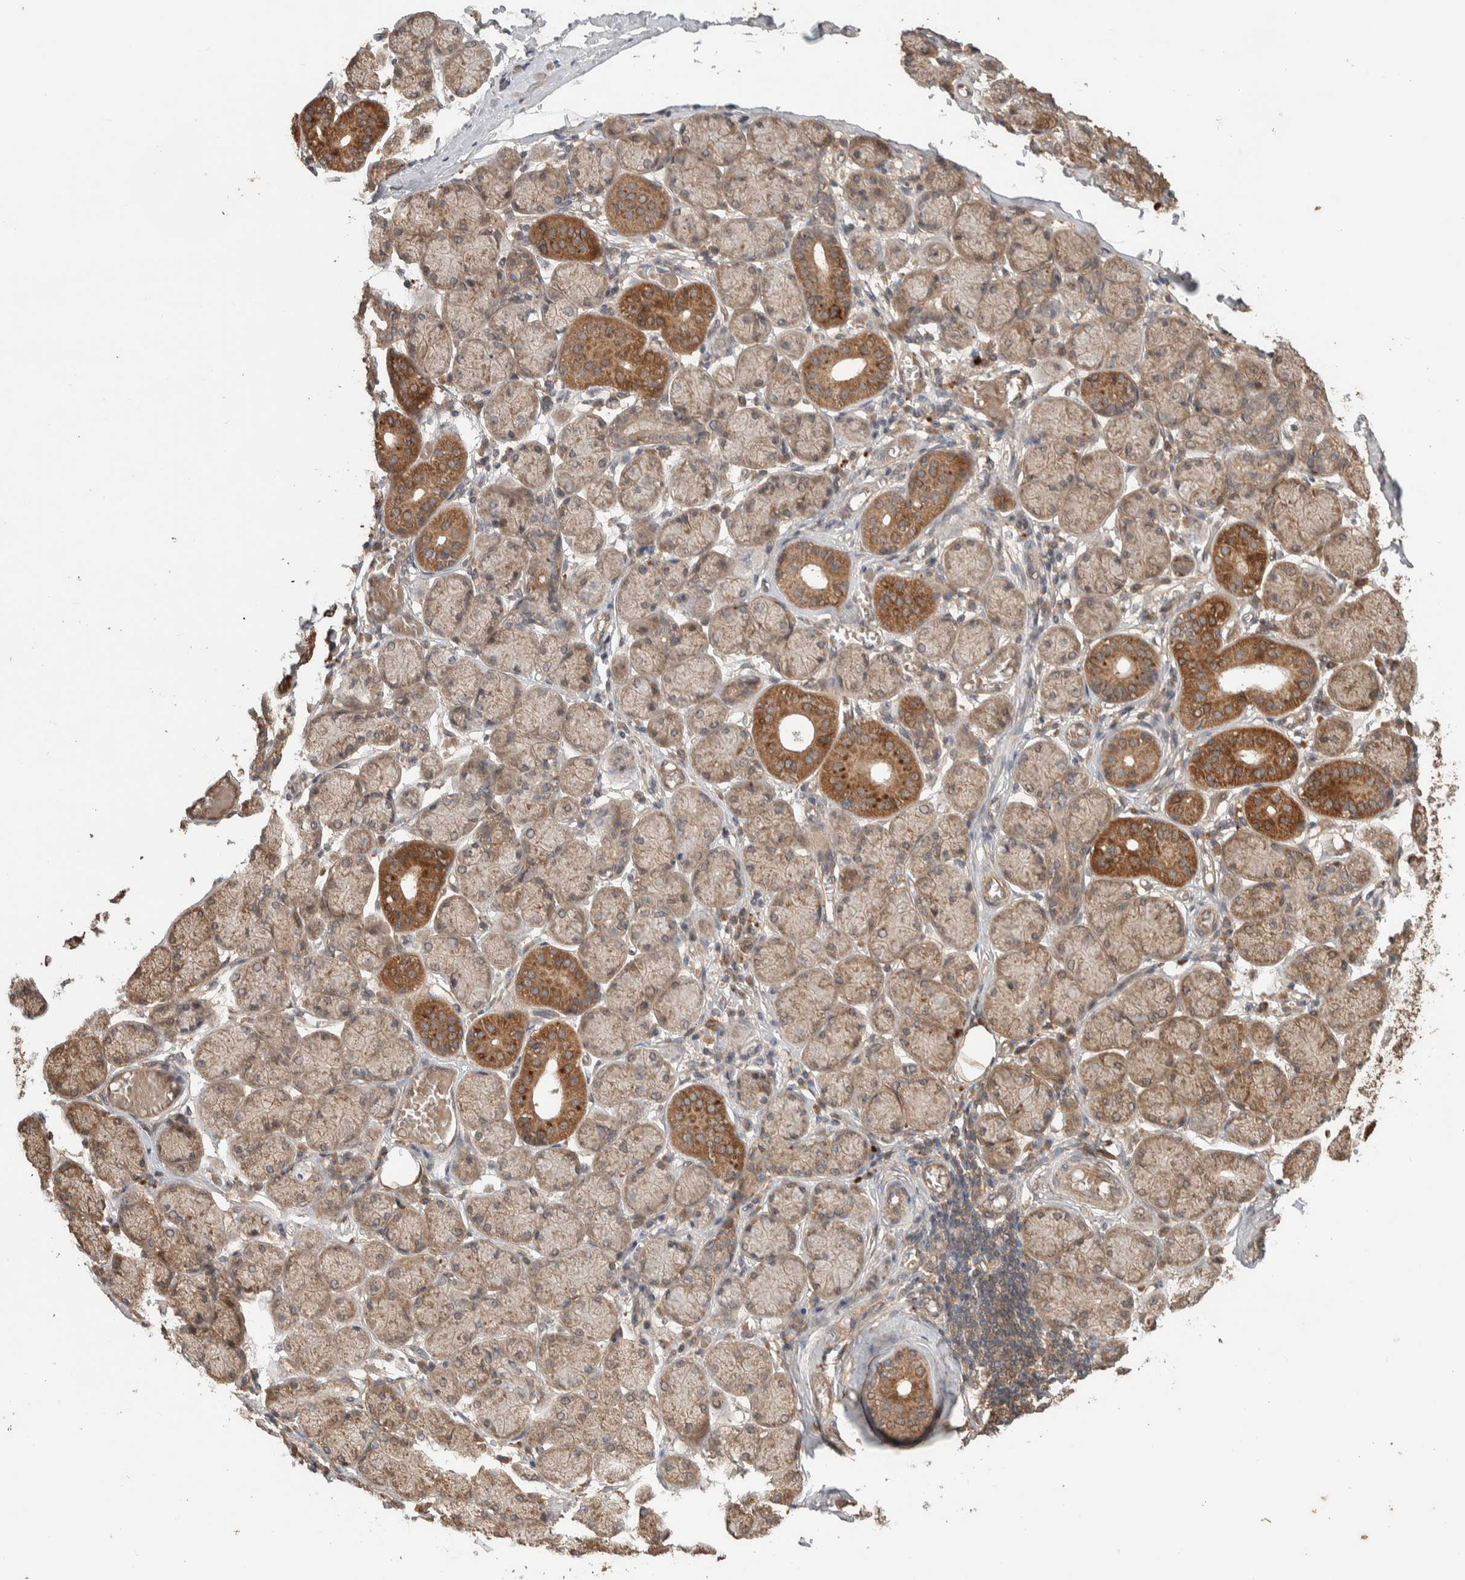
{"staining": {"intensity": "moderate", "quantity": ">75%", "location": "cytoplasmic/membranous"}, "tissue": "salivary gland", "cell_type": "Glandular cells", "image_type": "normal", "snomed": [{"axis": "morphology", "description": "Normal tissue, NOS"}, {"axis": "topography", "description": "Salivary gland"}], "caption": "Immunohistochemistry image of normal salivary gland stained for a protein (brown), which reveals medium levels of moderate cytoplasmic/membranous staining in about >75% of glandular cells.", "gene": "KCNJ5", "patient": {"sex": "female", "age": 24}}